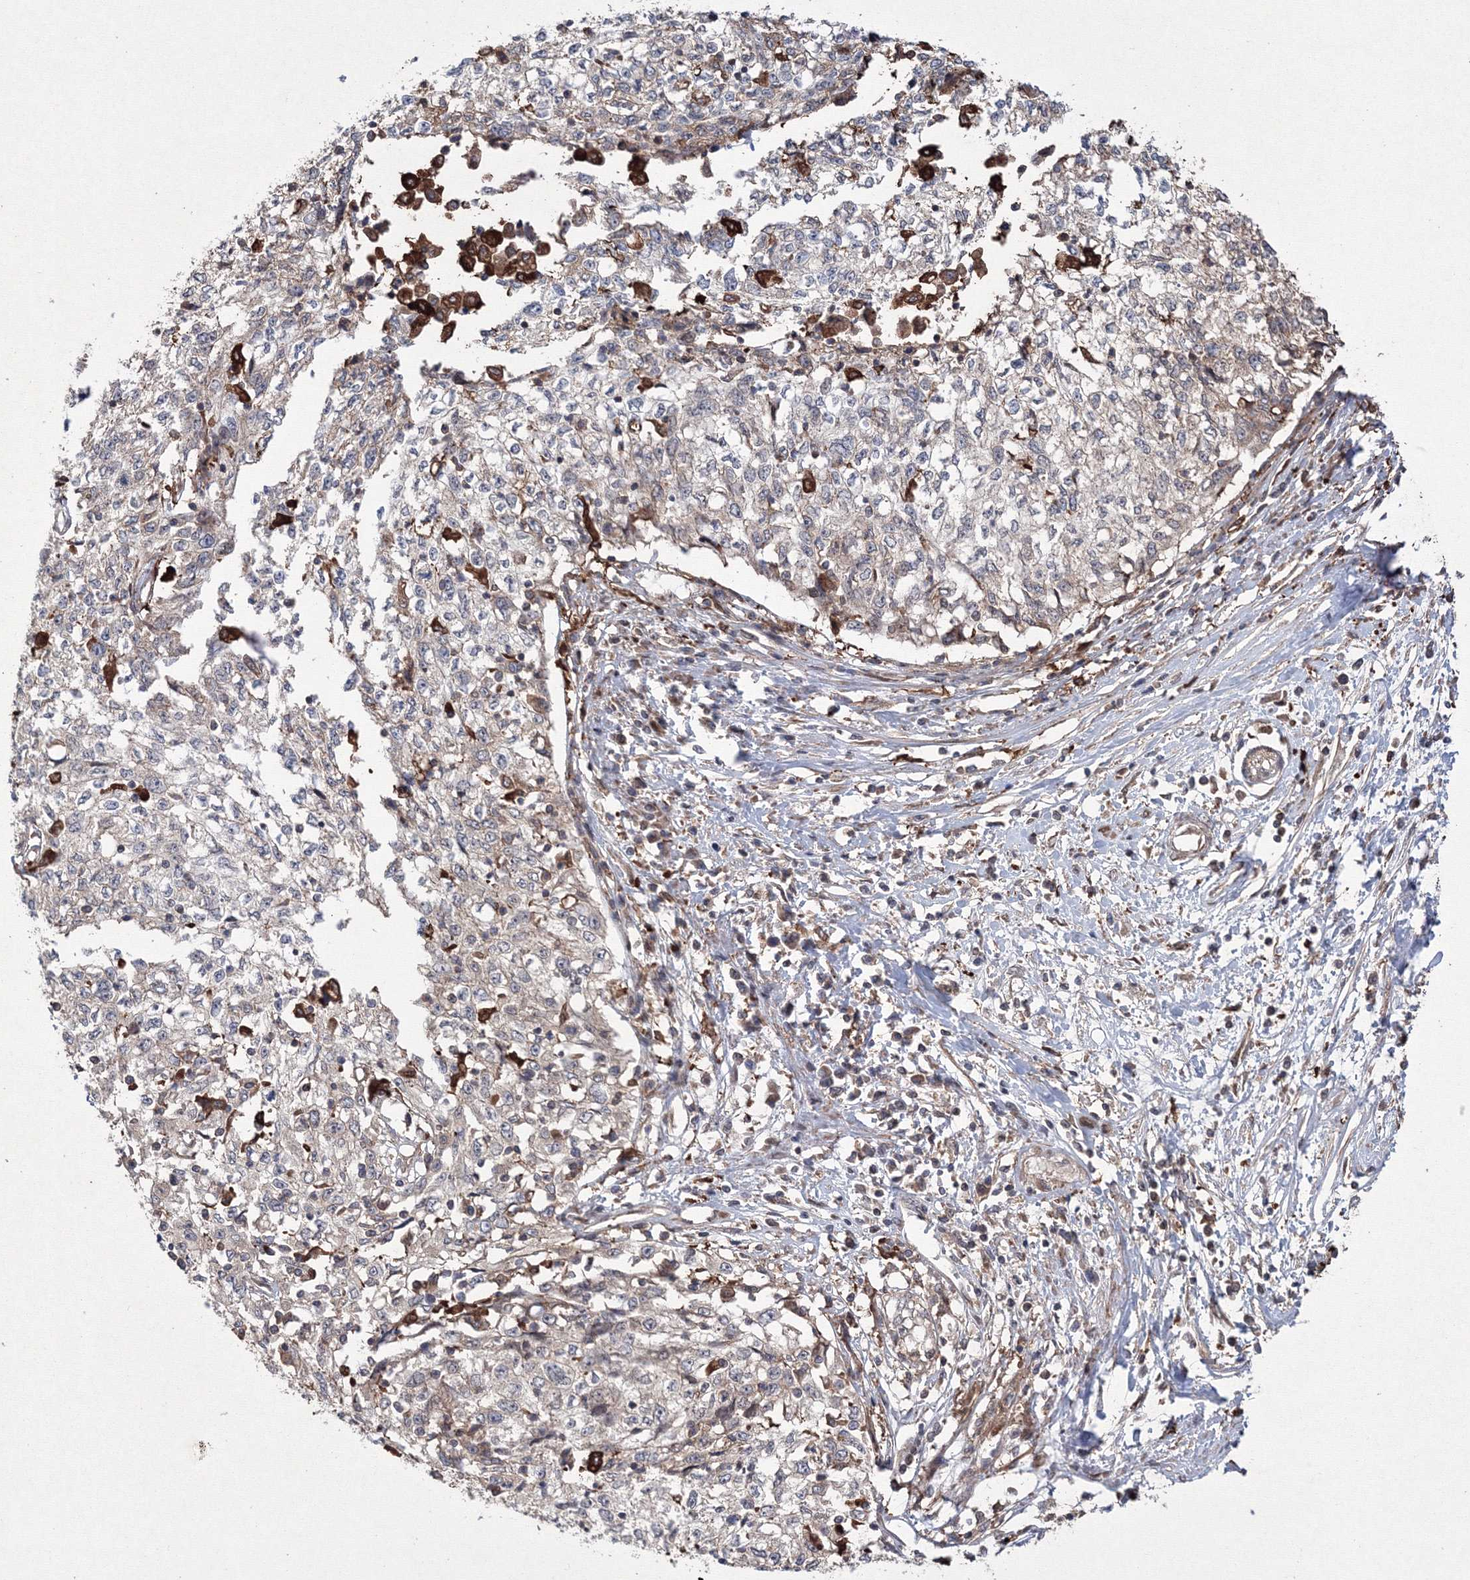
{"staining": {"intensity": "negative", "quantity": "none", "location": "none"}, "tissue": "cervical cancer", "cell_type": "Tumor cells", "image_type": "cancer", "snomed": [{"axis": "morphology", "description": "Squamous cell carcinoma, NOS"}, {"axis": "topography", "description": "Cervix"}], "caption": "IHC of cervical cancer displays no staining in tumor cells.", "gene": "RANBP3L", "patient": {"sex": "female", "age": 57}}